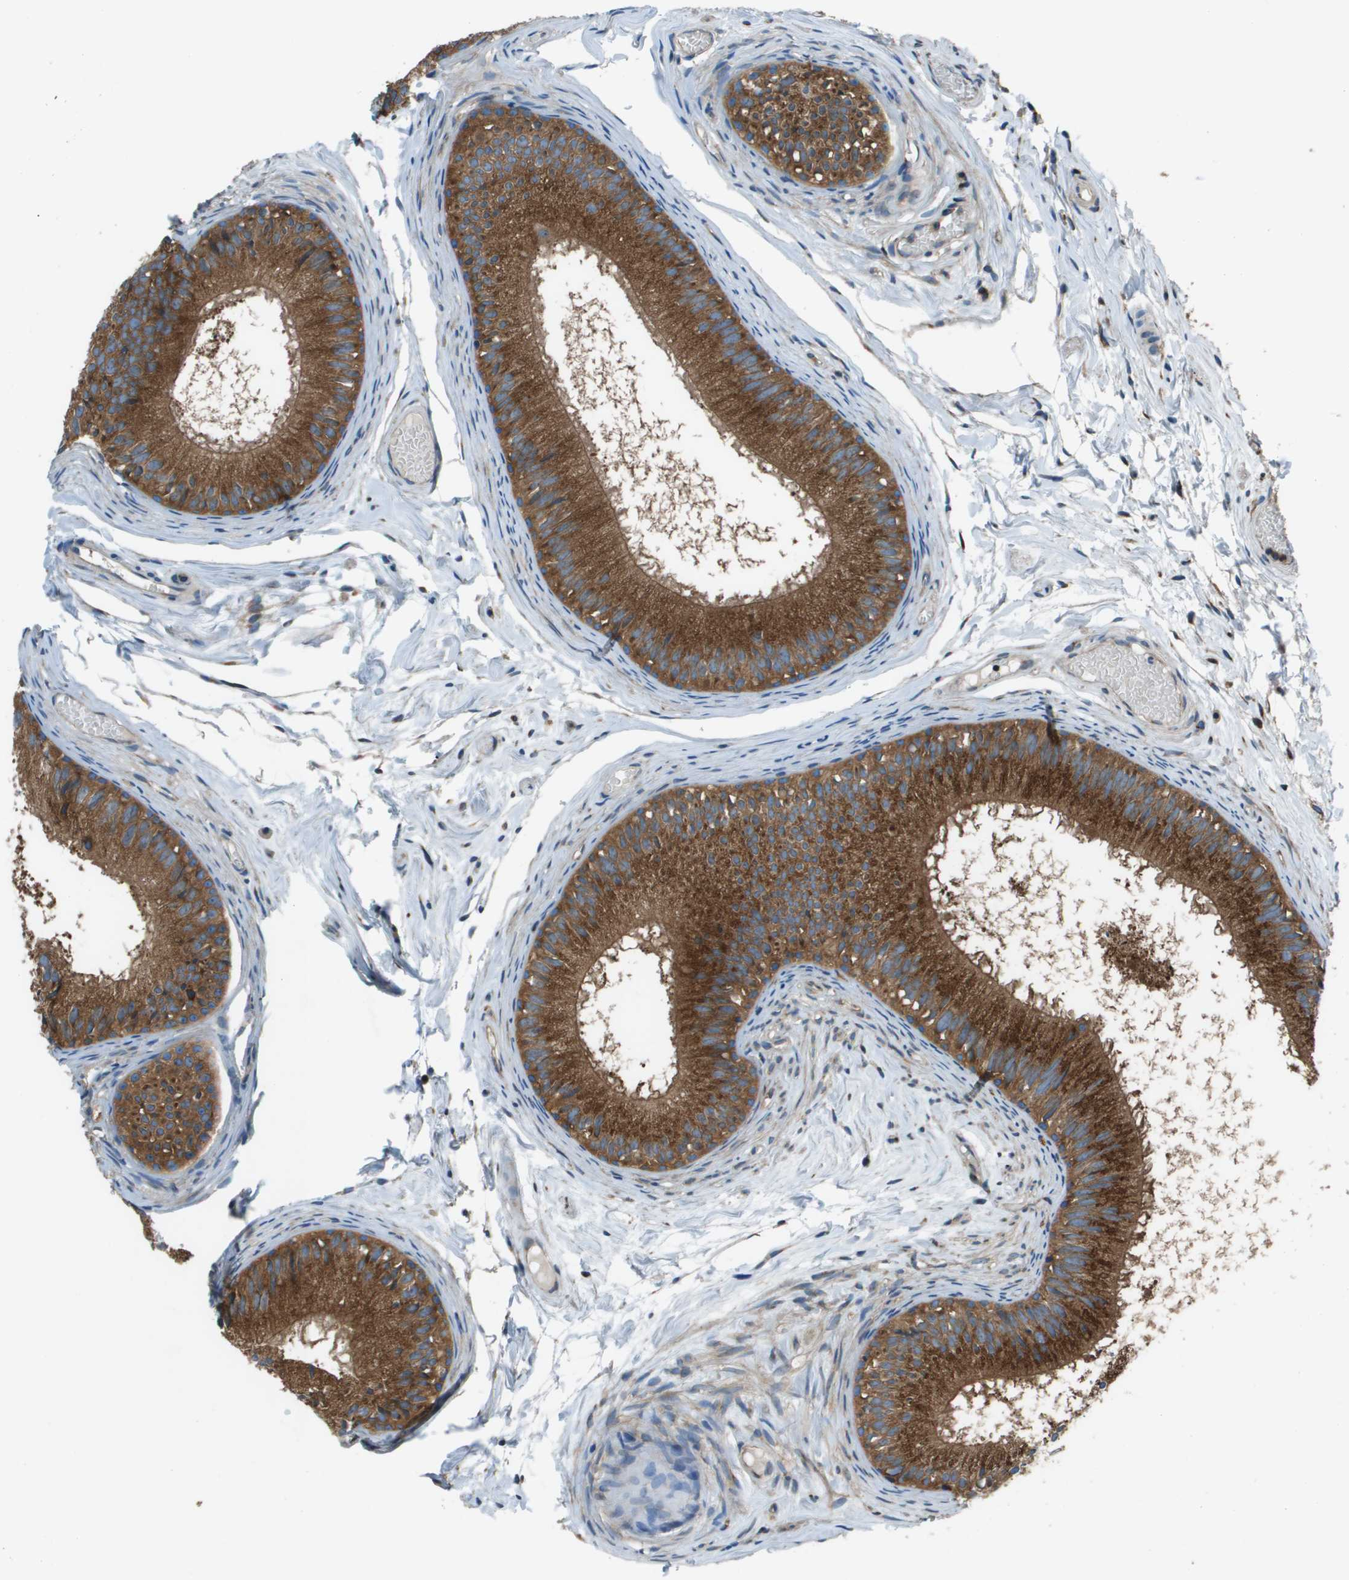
{"staining": {"intensity": "moderate", "quantity": ">75%", "location": "cytoplasmic/membranous"}, "tissue": "epididymis", "cell_type": "Glandular cells", "image_type": "normal", "snomed": [{"axis": "morphology", "description": "Normal tissue, NOS"}, {"axis": "topography", "description": "Epididymis"}], "caption": "Immunohistochemical staining of benign epididymis shows >75% levels of moderate cytoplasmic/membranous protein positivity in approximately >75% of glandular cells. (DAB (3,3'-diaminobenzidine) IHC, brown staining for protein, blue staining for nuclei).", "gene": "ARFGAP2", "patient": {"sex": "male", "age": 46}}